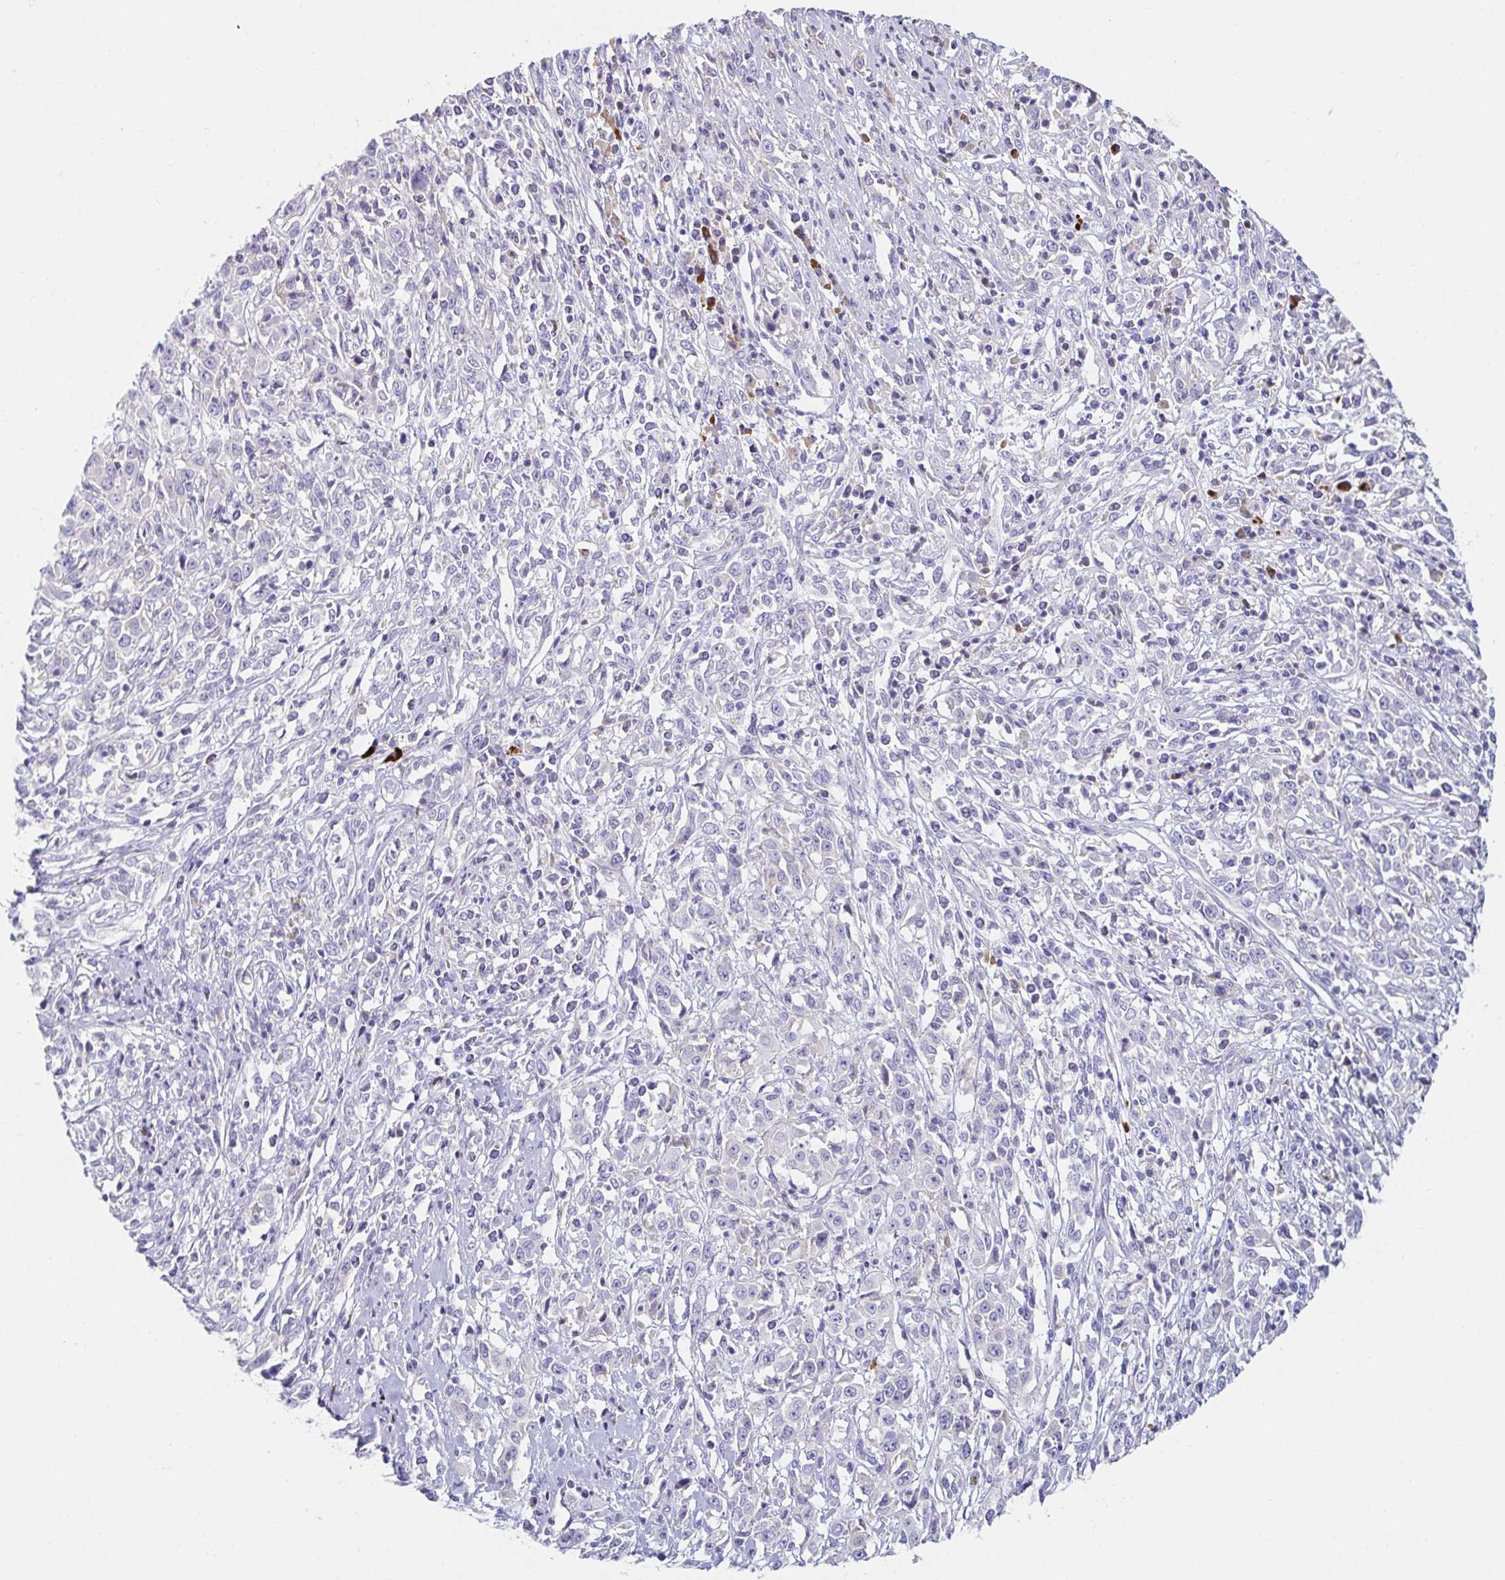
{"staining": {"intensity": "negative", "quantity": "none", "location": "none"}, "tissue": "cervical cancer", "cell_type": "Tumor cells", "image_type": "cancer", "snomed": [{"axis": "morphology", "description": "Adenocarcinoma, NOS"}, {"axis": "topography", "description": "Cervix"}], "caption": "DAB (3,3'-diaminobenzidine) immunohistochemical staining of human cervical adenocarcinoma shows no significant positivity in tumor cells.", "gene": "C4orf17", "patient": {"sex": "female", "age": 40}}